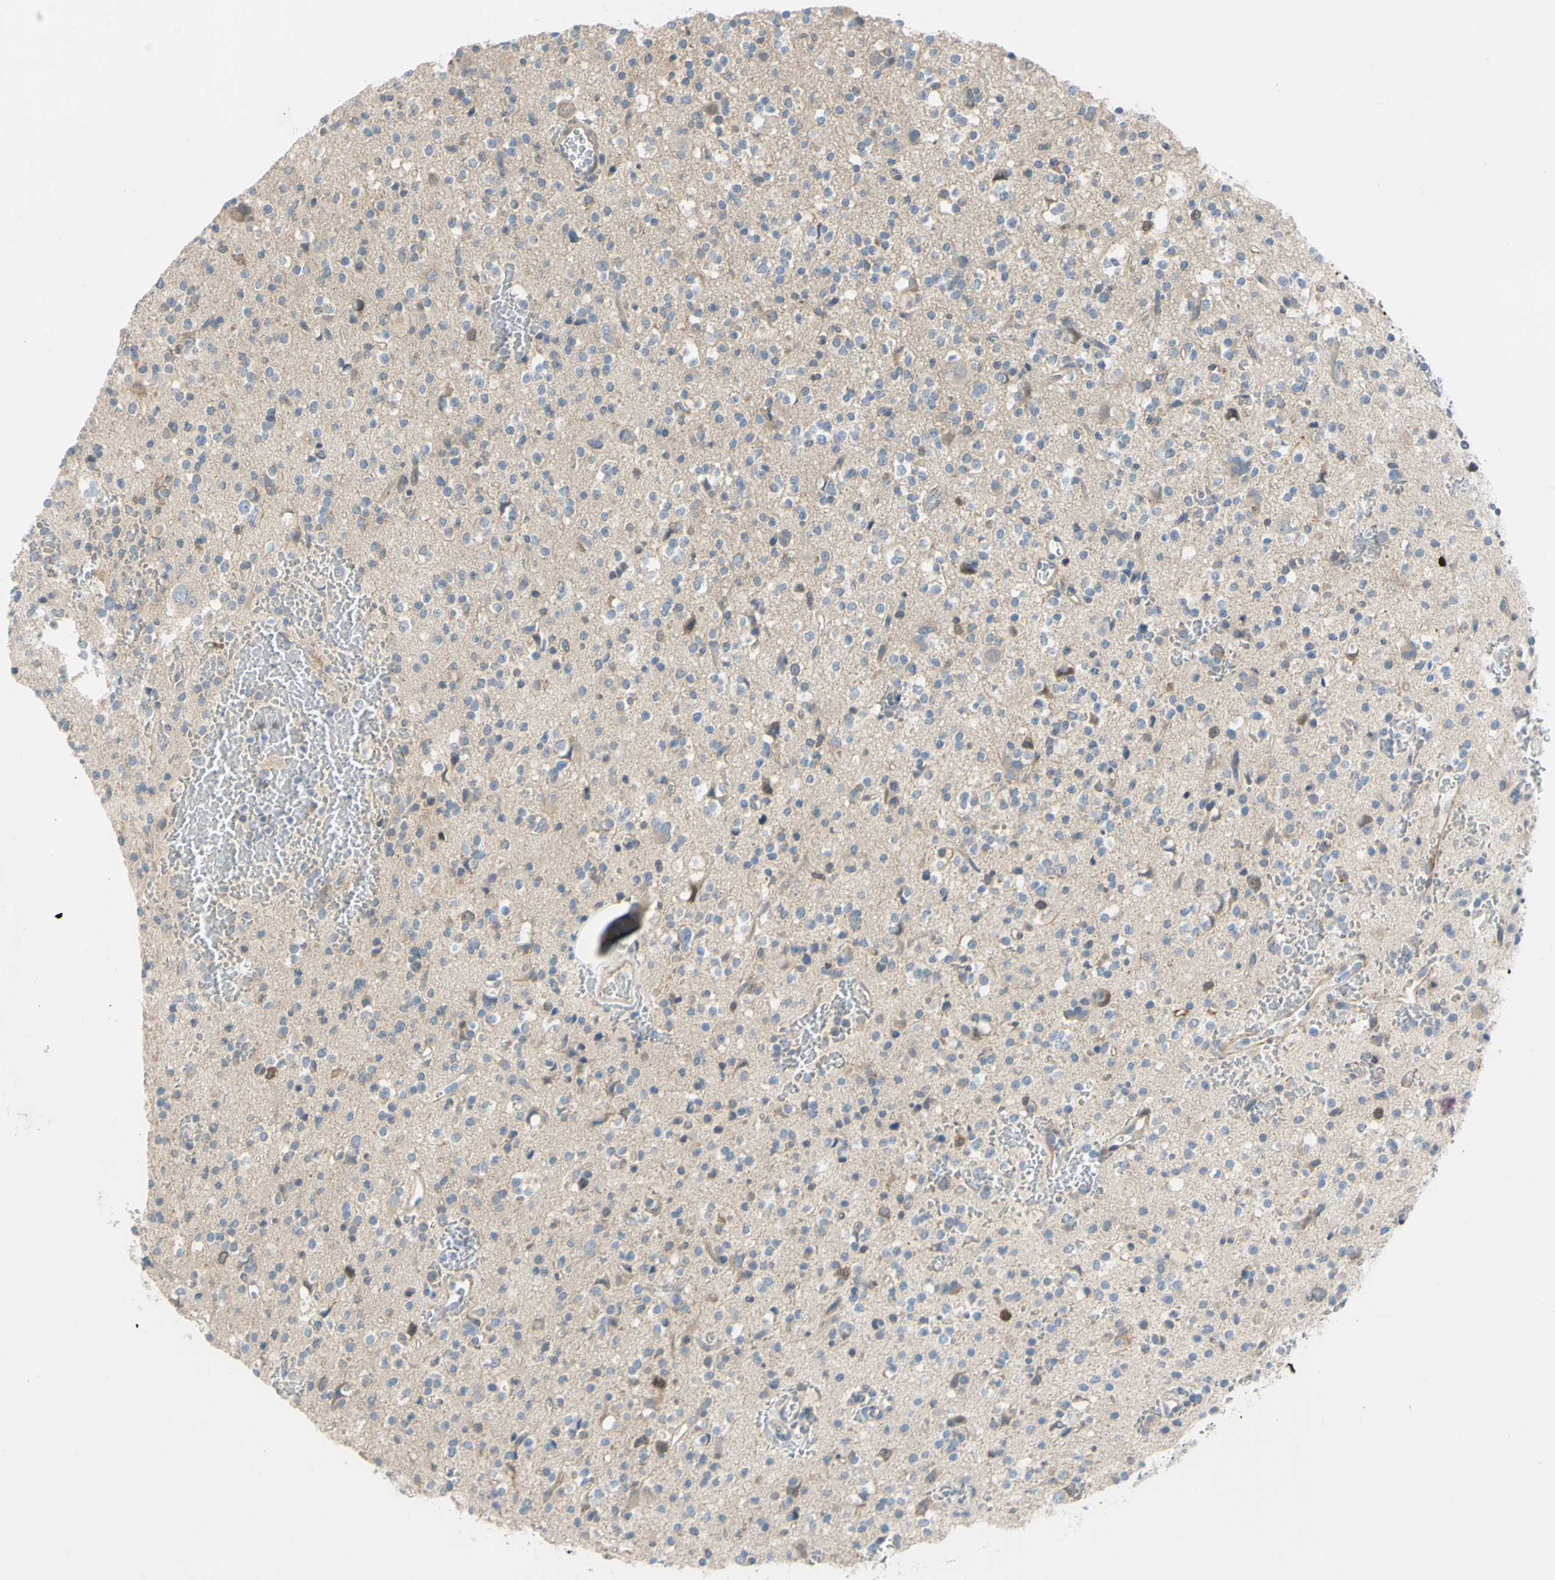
{"staining": {"intensity": "weak", "quantity": "25%-75%", "location": "cytoplasmic/membranous"}, "tissue": "glioma", "cell_type": "Tumor cells", "image_type": "cancer", "snomed": [{"axis": "morphology", "description": "Glioma, malignant, High grade"}, {"axis": "topography", "description": "Brain"}], "caption": "The histopathology image demonstrates staining of glioma, revealing weak cytoplasmic/membranous protein positivity (brown color) within tumor cells.", "gene": "CCNB2", "patient": {"sex": "male", "age": 47}}